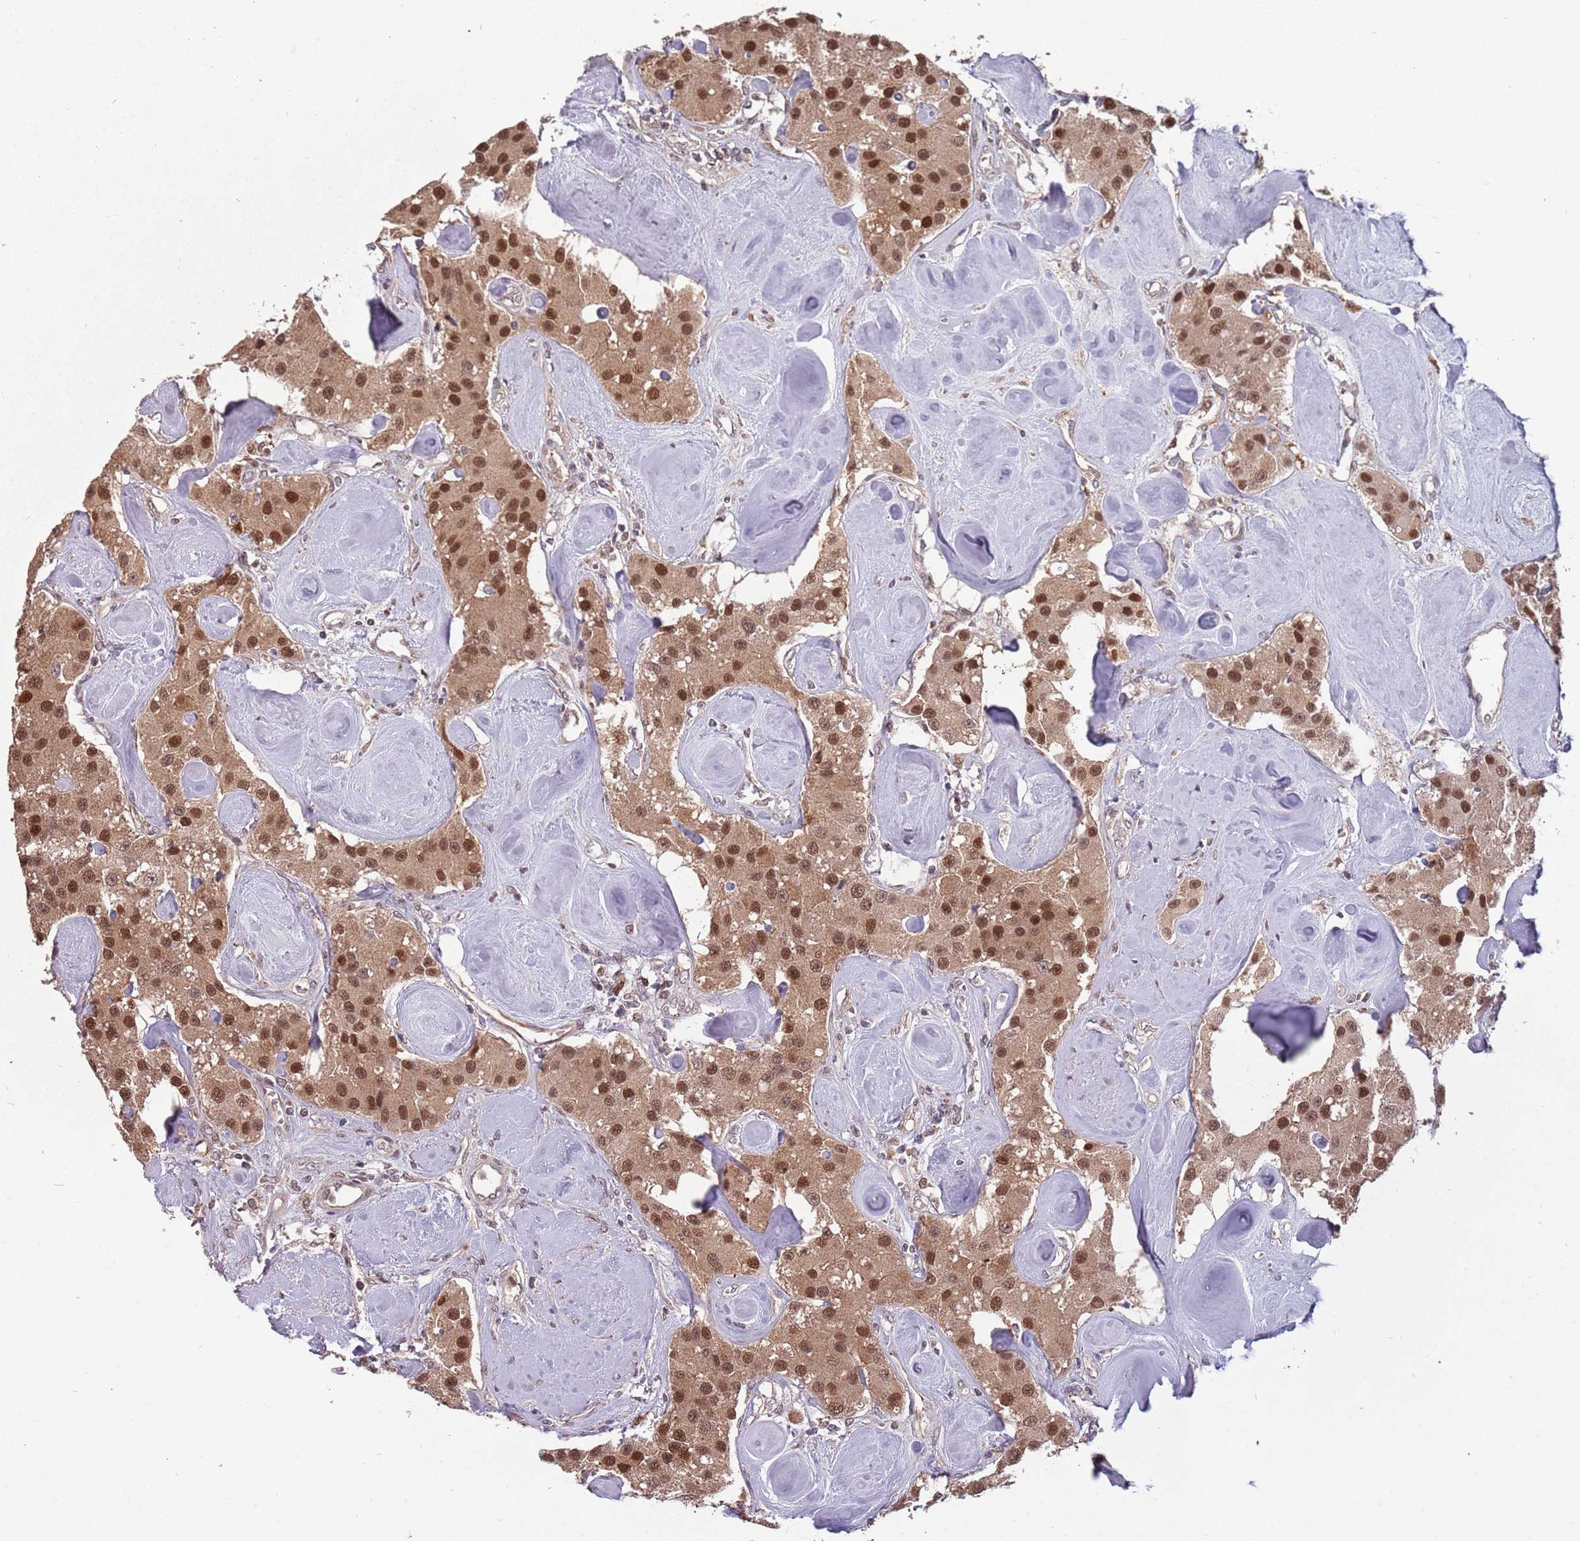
{"staining": {"intensity": "moderate", "quantity": "25%-75%", "location": "cytoplasmic/membranous,nuclear"}, "tissue": "carcinoid", "cell_type": "Tumor cells", "image_type": "cancer", "snomed": [{"axis": "morphology", "description": "Carcinoid, malignant, NOS"}, {"axis": "topography", "description": "Pancreas"}], "caption": "The image reveals immunohistochemical staining of carcinoid. There is moderate cytoplasmic/membranous and nuclear staining is identified in approximately 25%-75% of tumor cells.", "gene": "ZBTB5", "patient": {"sex": "male", "age": 41}}